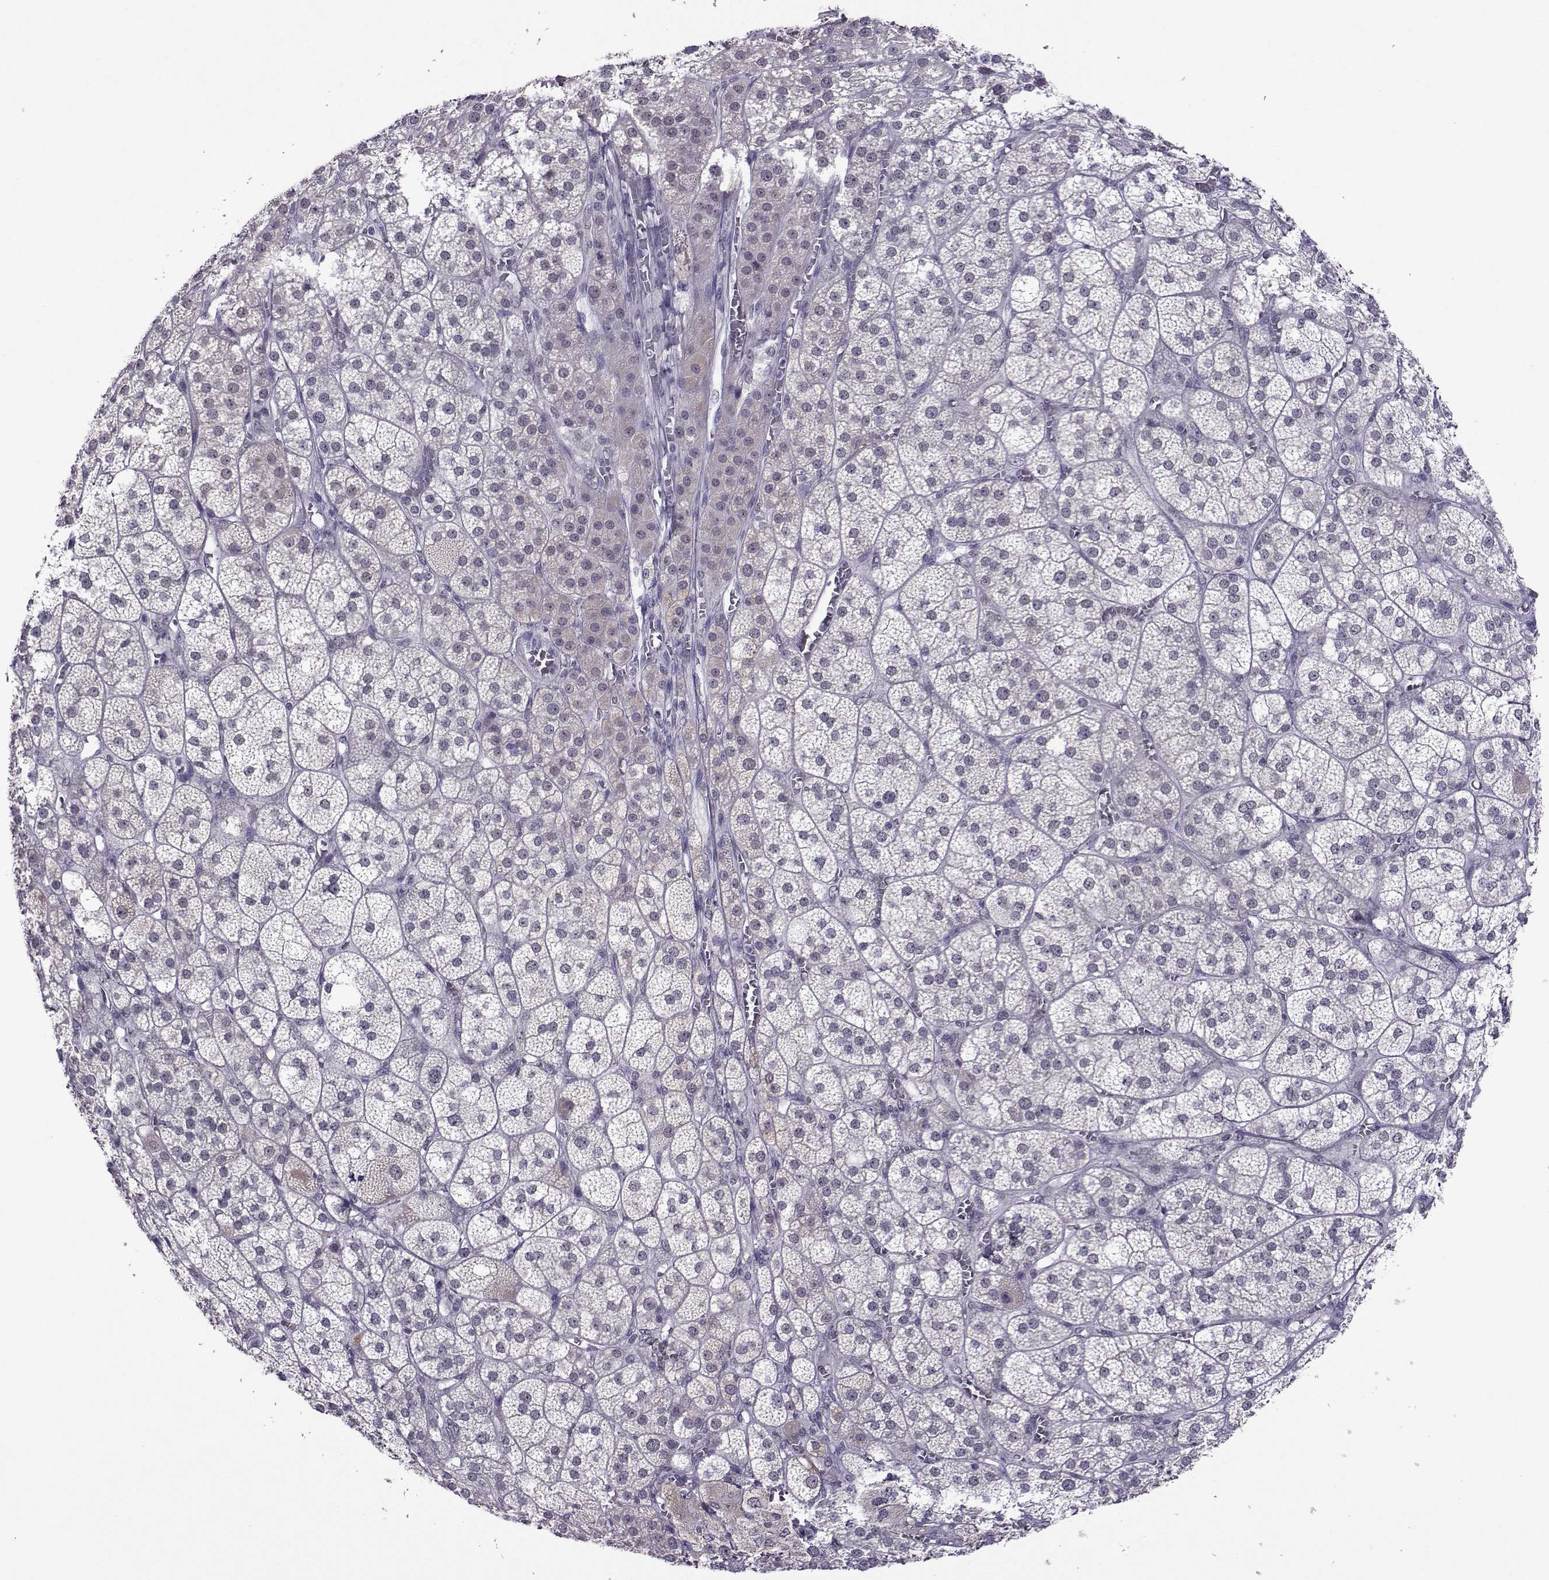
{"staining": {"intensity": "moderate", "quantity": "<25%", "location": "cytoplasmic/membranous"}, "tissue": "adrenal gland", "cell_type": "Glandular cells", "image_type": "normal", "snomed": [{"axis": "morphology", "description": "Normal tissue, NOS"}, {"axis": "topography", "description": "Adrenal gland"}], "caption": "Moderate cytoplasmic/membranous expression is identified in about <25% of glandular cells in unremarkable adrenal gland. (Stains: DAB in brown, nuclei in blue, Microscopy: brightfield microscopy at high magnification).", "gene": "DDX20", "patient": {"sex": "female", "age": 60}}